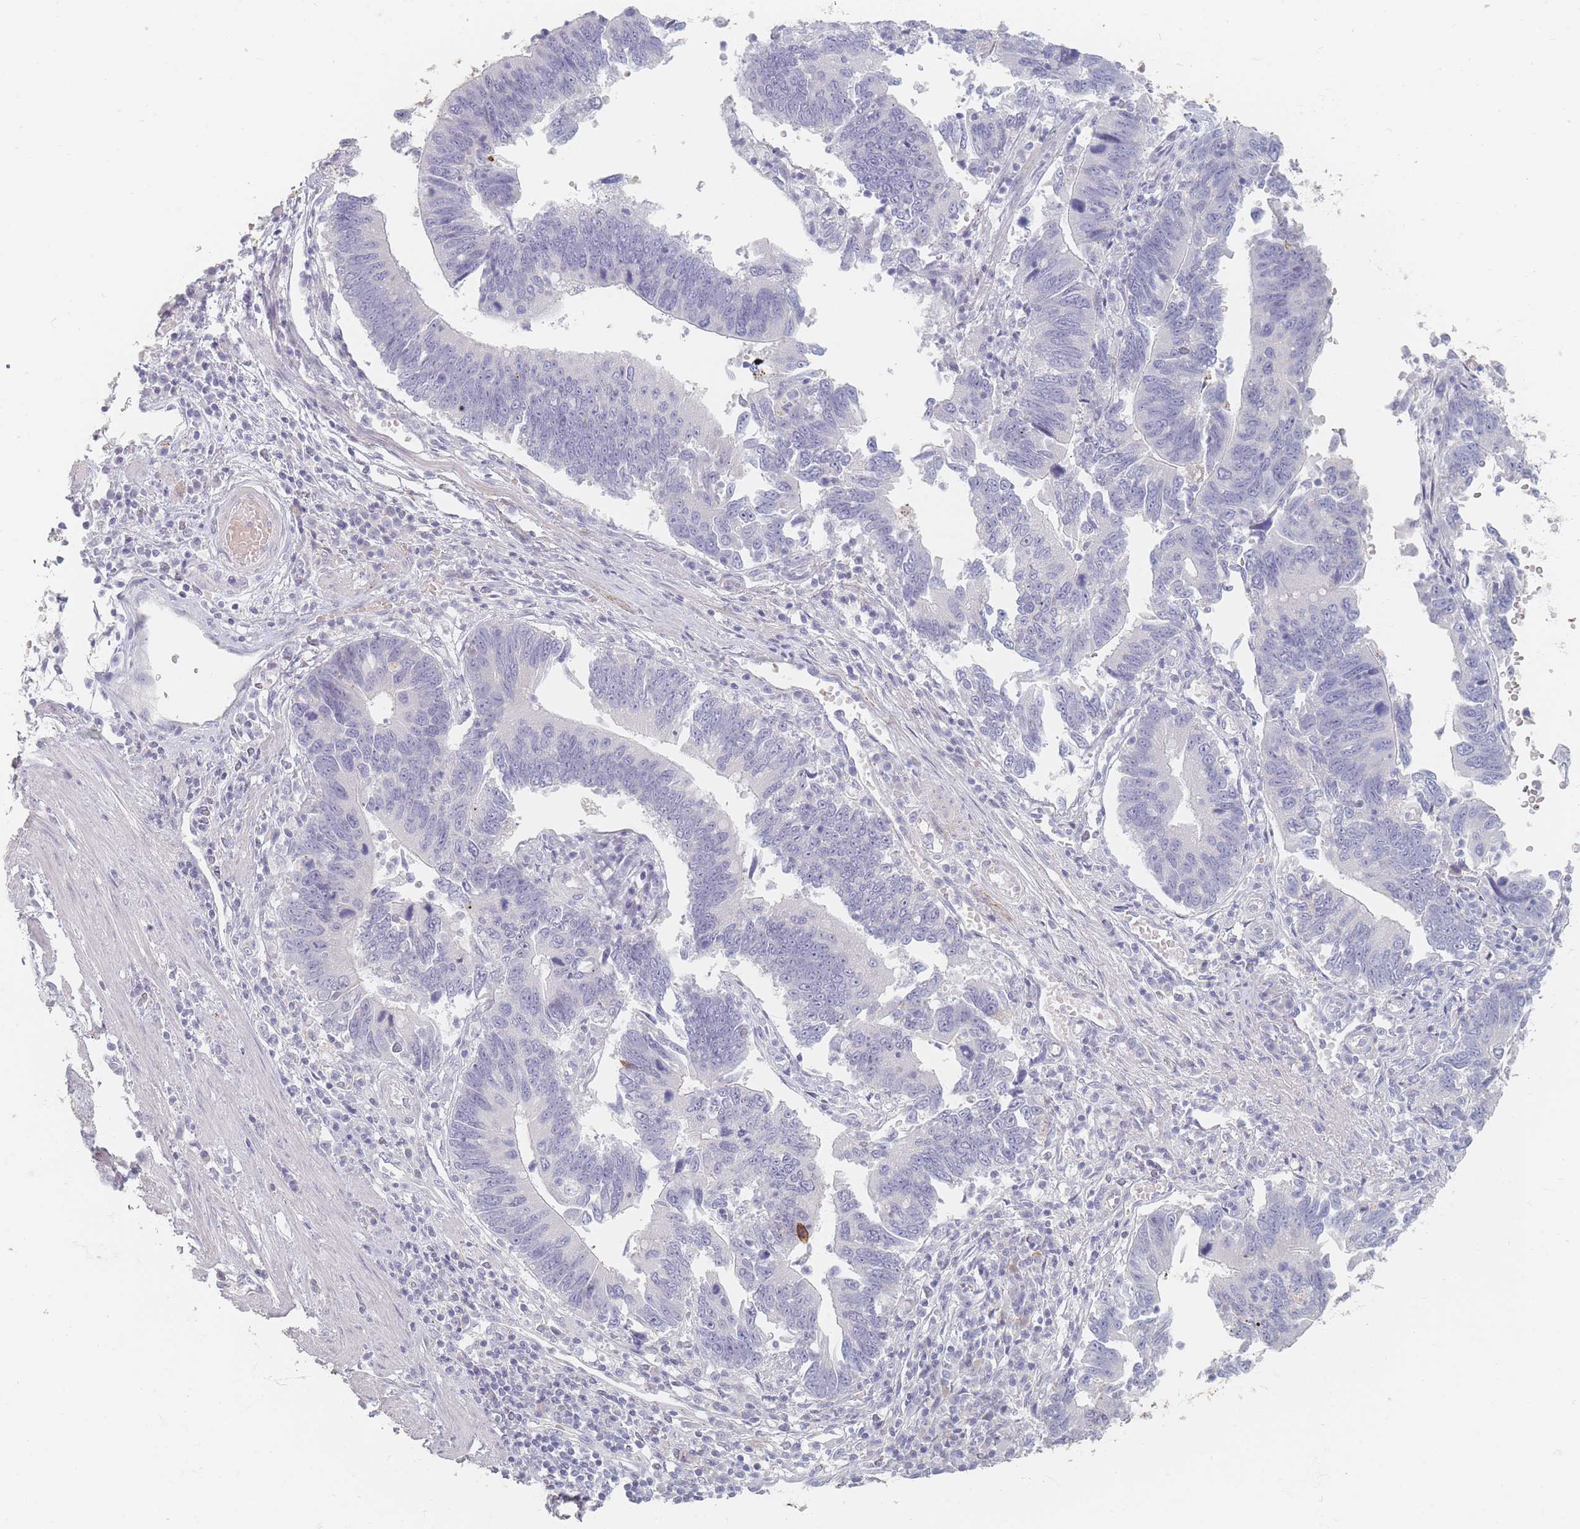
{"staining": {"intensity": "negative", "quantity": "none", "location": "none"}, "tissue": "stomach cancer", "cell_type": "Tumor cells", "image_type": "cancer", "snomed": [{"axis": "morphology", "description": "Adenocarcinoma, NOS"}, {"axis": "topography", "description": "Stomach"}], "caption": "This is a histopathology image of immunohistochemistry staining of stomach adenocarcinoma, which shows no positivity in tumor cells.", "gene": "HELZ2", "patient": {"sex": "male", "age": 59}}